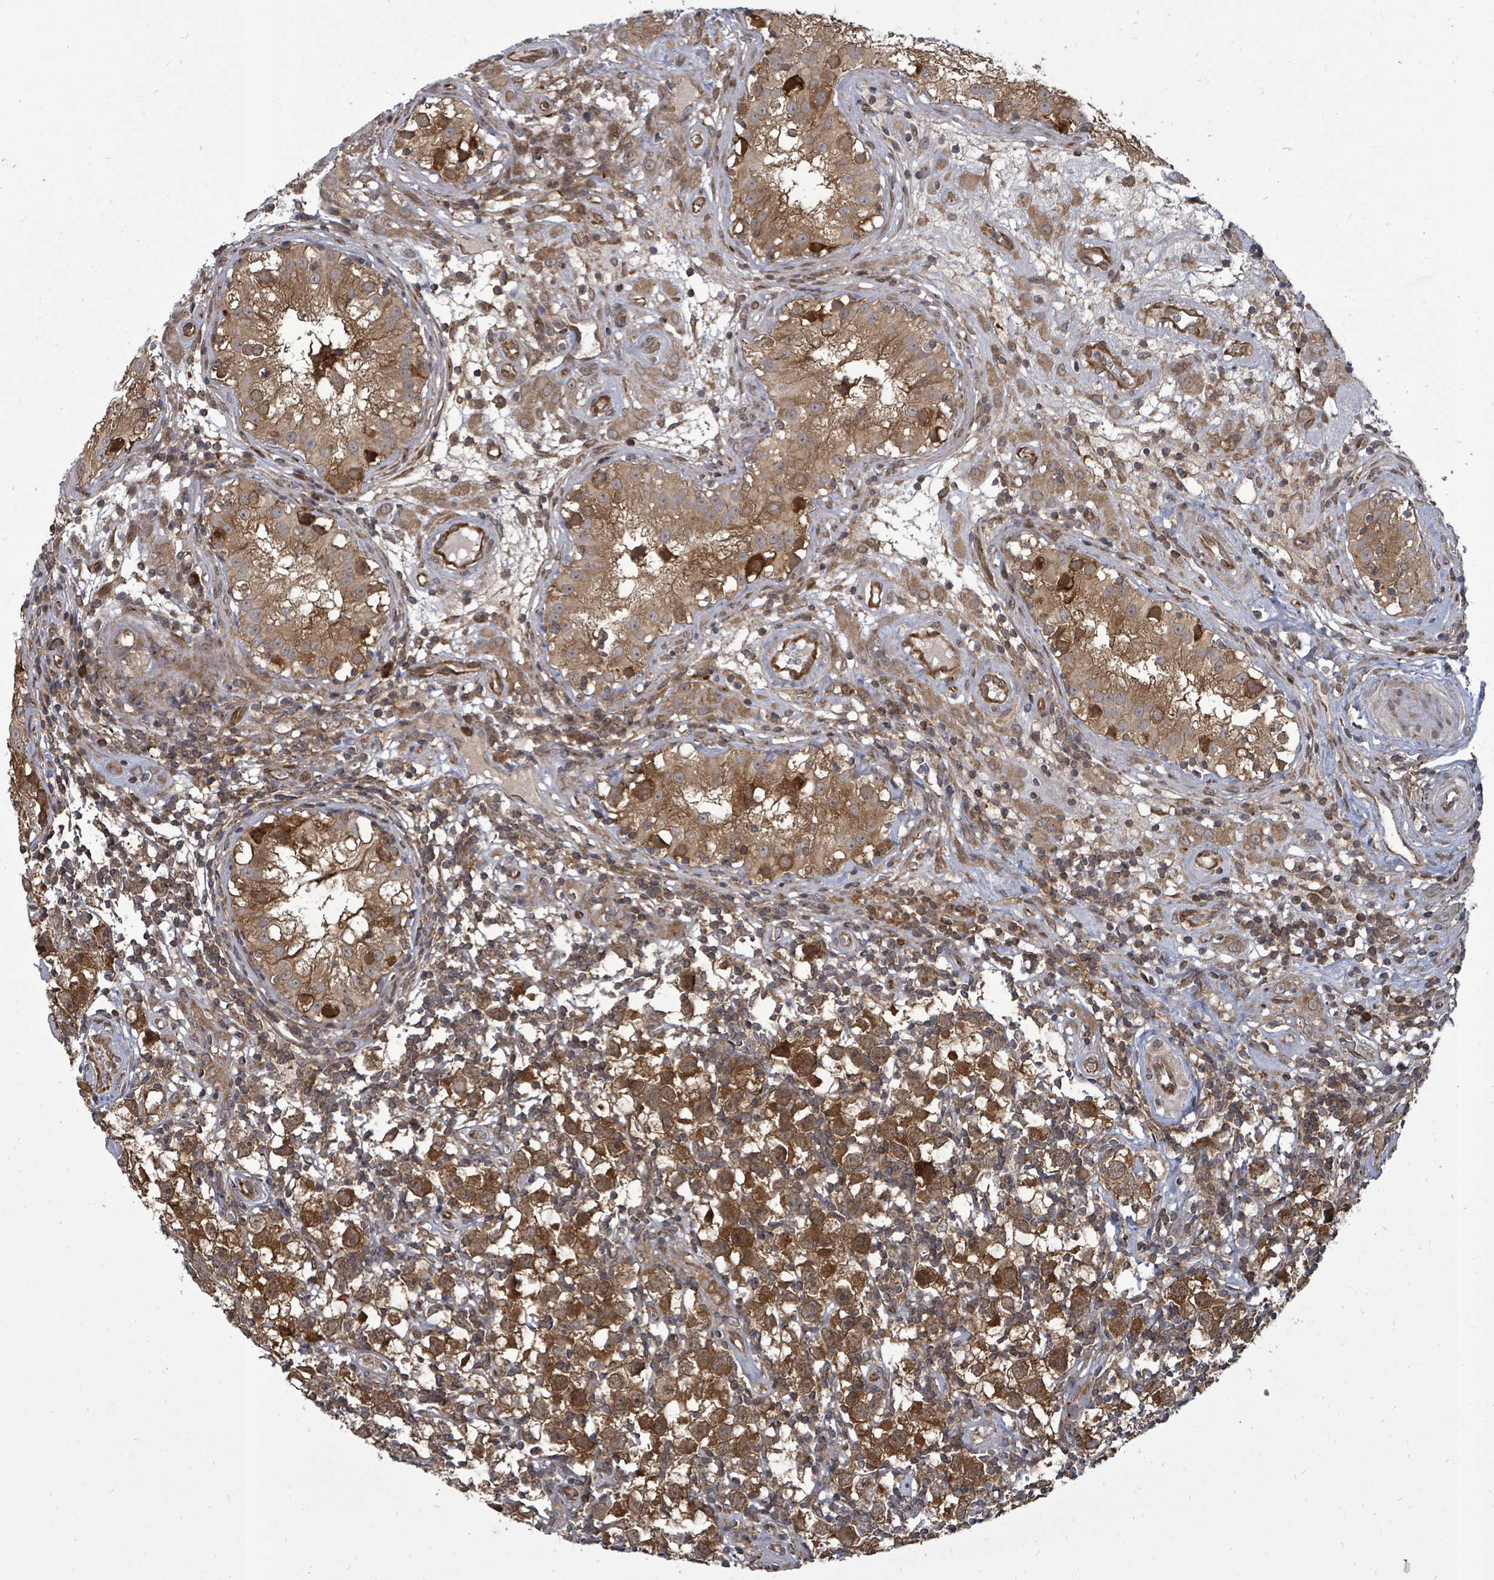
{"staining": {"intensity": "strong", "quantity": ">75%", "location": "cytoplasmic/membranous"}, "tissue": "testis cancer", "cell_type": "Tumor cells", "image_type": "cancer", "snomed": [{"axis": "morphology", "description": "Seminoma, NOS"}, {"axis": "morphology", "description": "Carcinoma, Embryonal, NOS"}, {"axis": "topography", "description": "Testis"}], "caption": "Testis cancer stained with a brown dye demonstrates strong cytoplasmic/membranous positive expression in approximately >75% of tumor cells.", "gene": "EIF3C", "patient": {"sex": "male", "age": 29}}